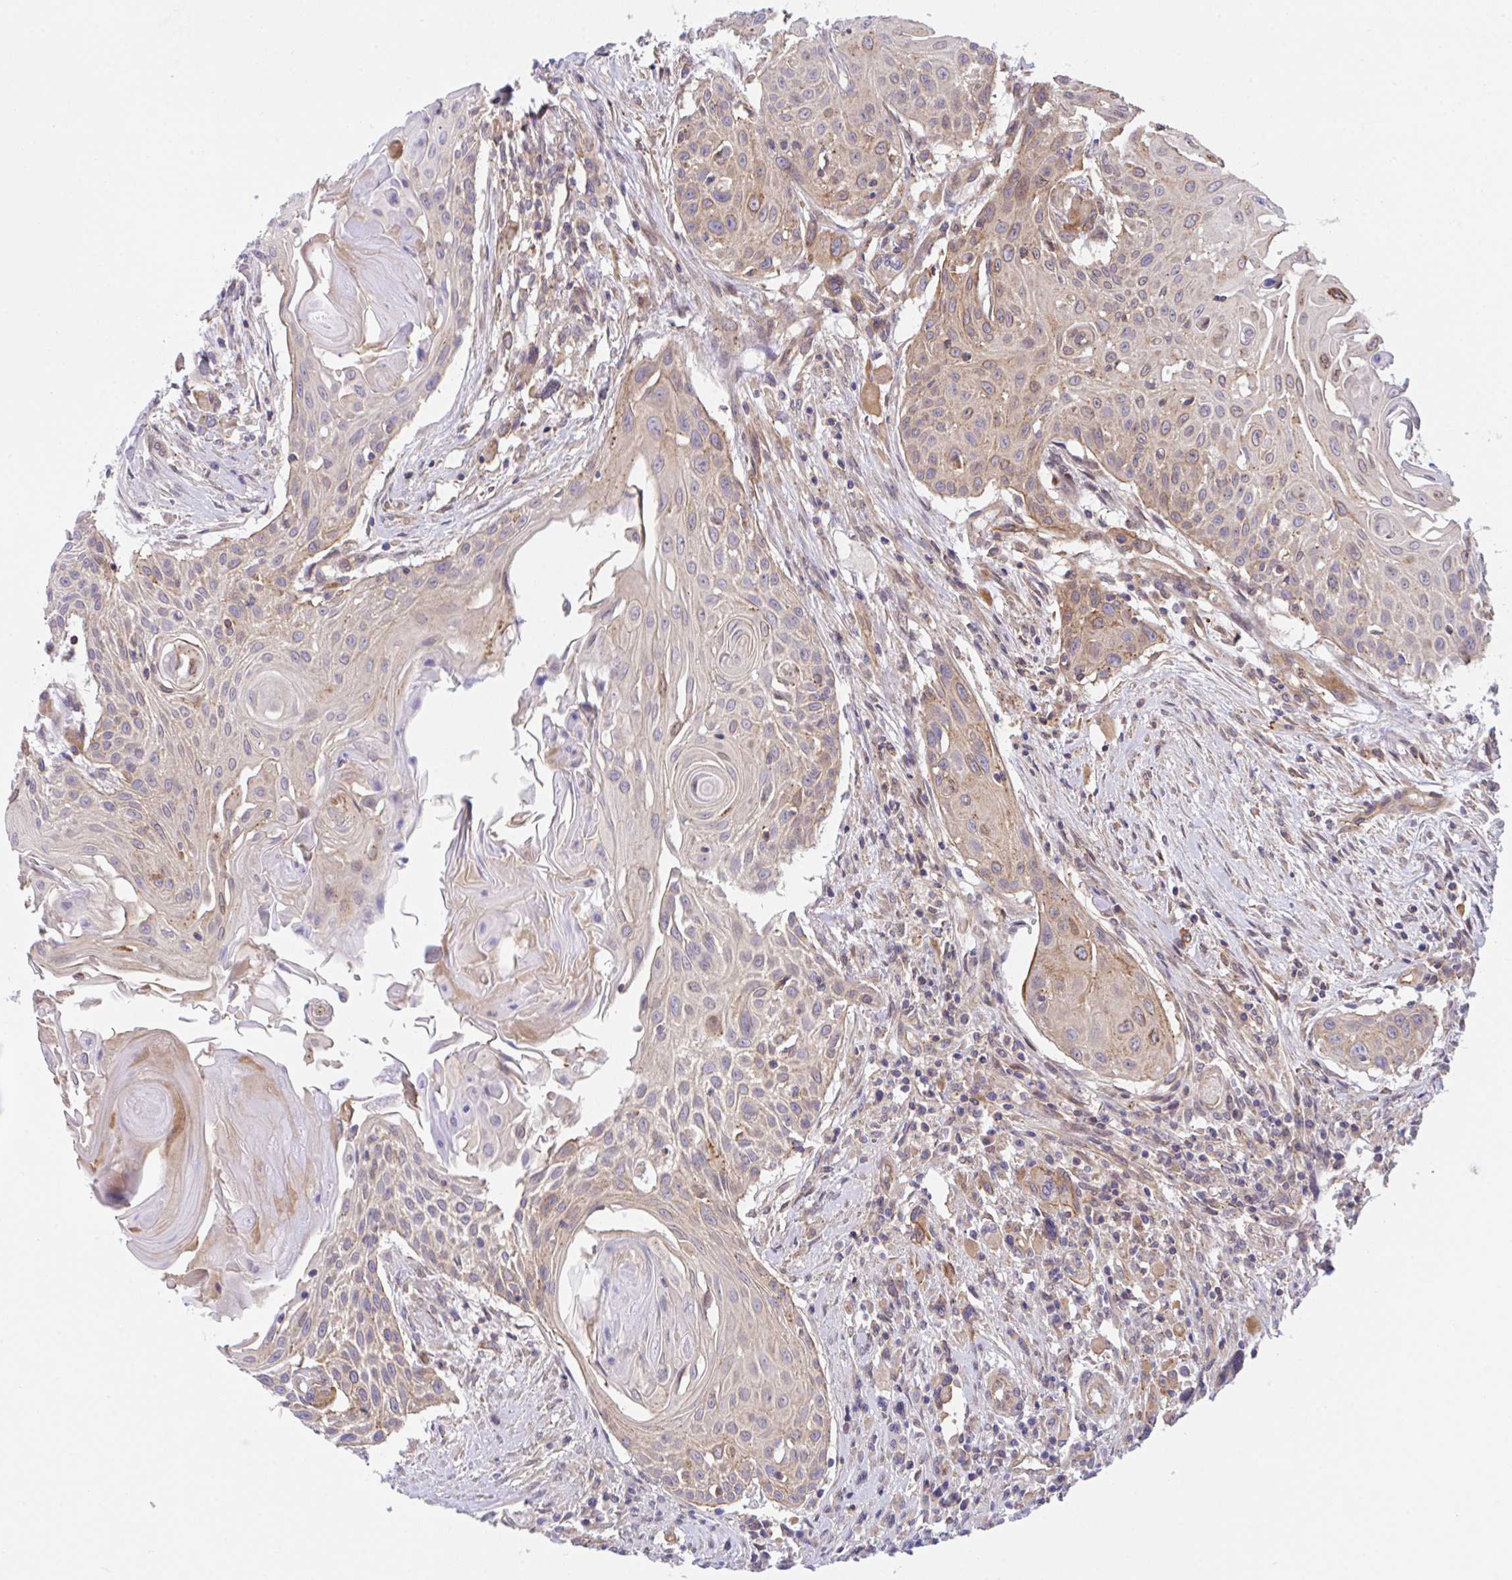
{"staining": {"intensity": "weak", "quantity": "25%-75%", "location": "cytoplasmic/membranous"}, "tissue": "head and neck cancer", "cell_type": "Tumor cells", "image_type": "cancer", "snomed": [{"axis": "morphology", "description": "Squamous cell carcinoma, NOS"}, {"axis": "topography", "description": "Lymph node"}, {"axis": "topography", "description": "Salivary gland"}, {"axis": "topography", "description": "Head-Neck"}], "caption": "An image showing weak cytoplasmic/membranous staining in approximately 25%-75% of tumor cells in squamous cell carcinoma (head and neck), as visualized by brown immunohistochemical staining.", "gene": "ZBED3", "patient": {"sex": "female", "age": 74}}